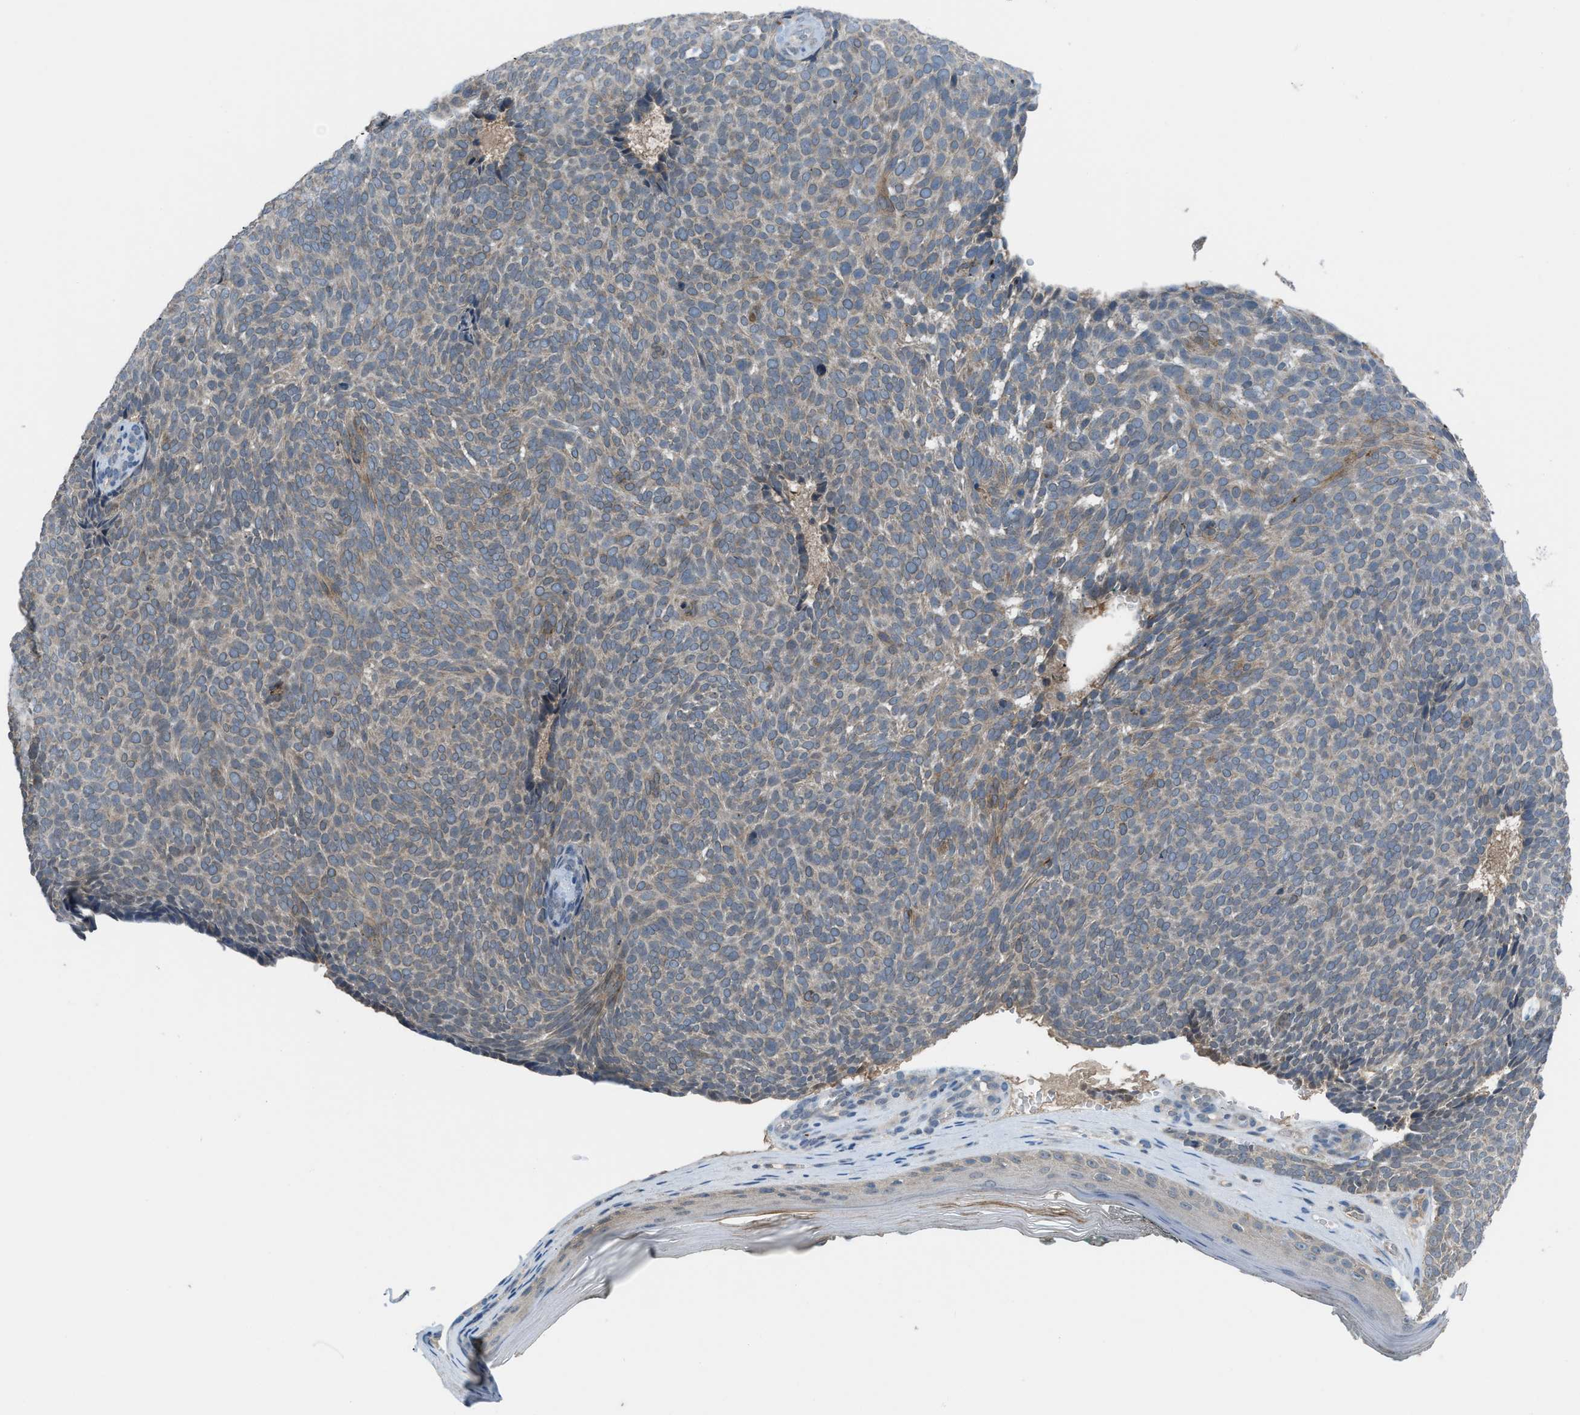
{"staining": {"intensity": "negative", "quantity": "none", "location": "none"}, "tissue": "skin cancer", "cell_type": "Tumor cells", "image_type": "cancer", "snomed": [{"axis": "morphology", "description": "Basal cell carcinoma"}, {"axis": "topography", "description": "Skin"}], "caption": "A photomicrograph of human skin basal cell carcinoma is negative for staining in tumor cells.", "gene": "BAZ2B", "patient": {"sex": "male", "age": 61}}